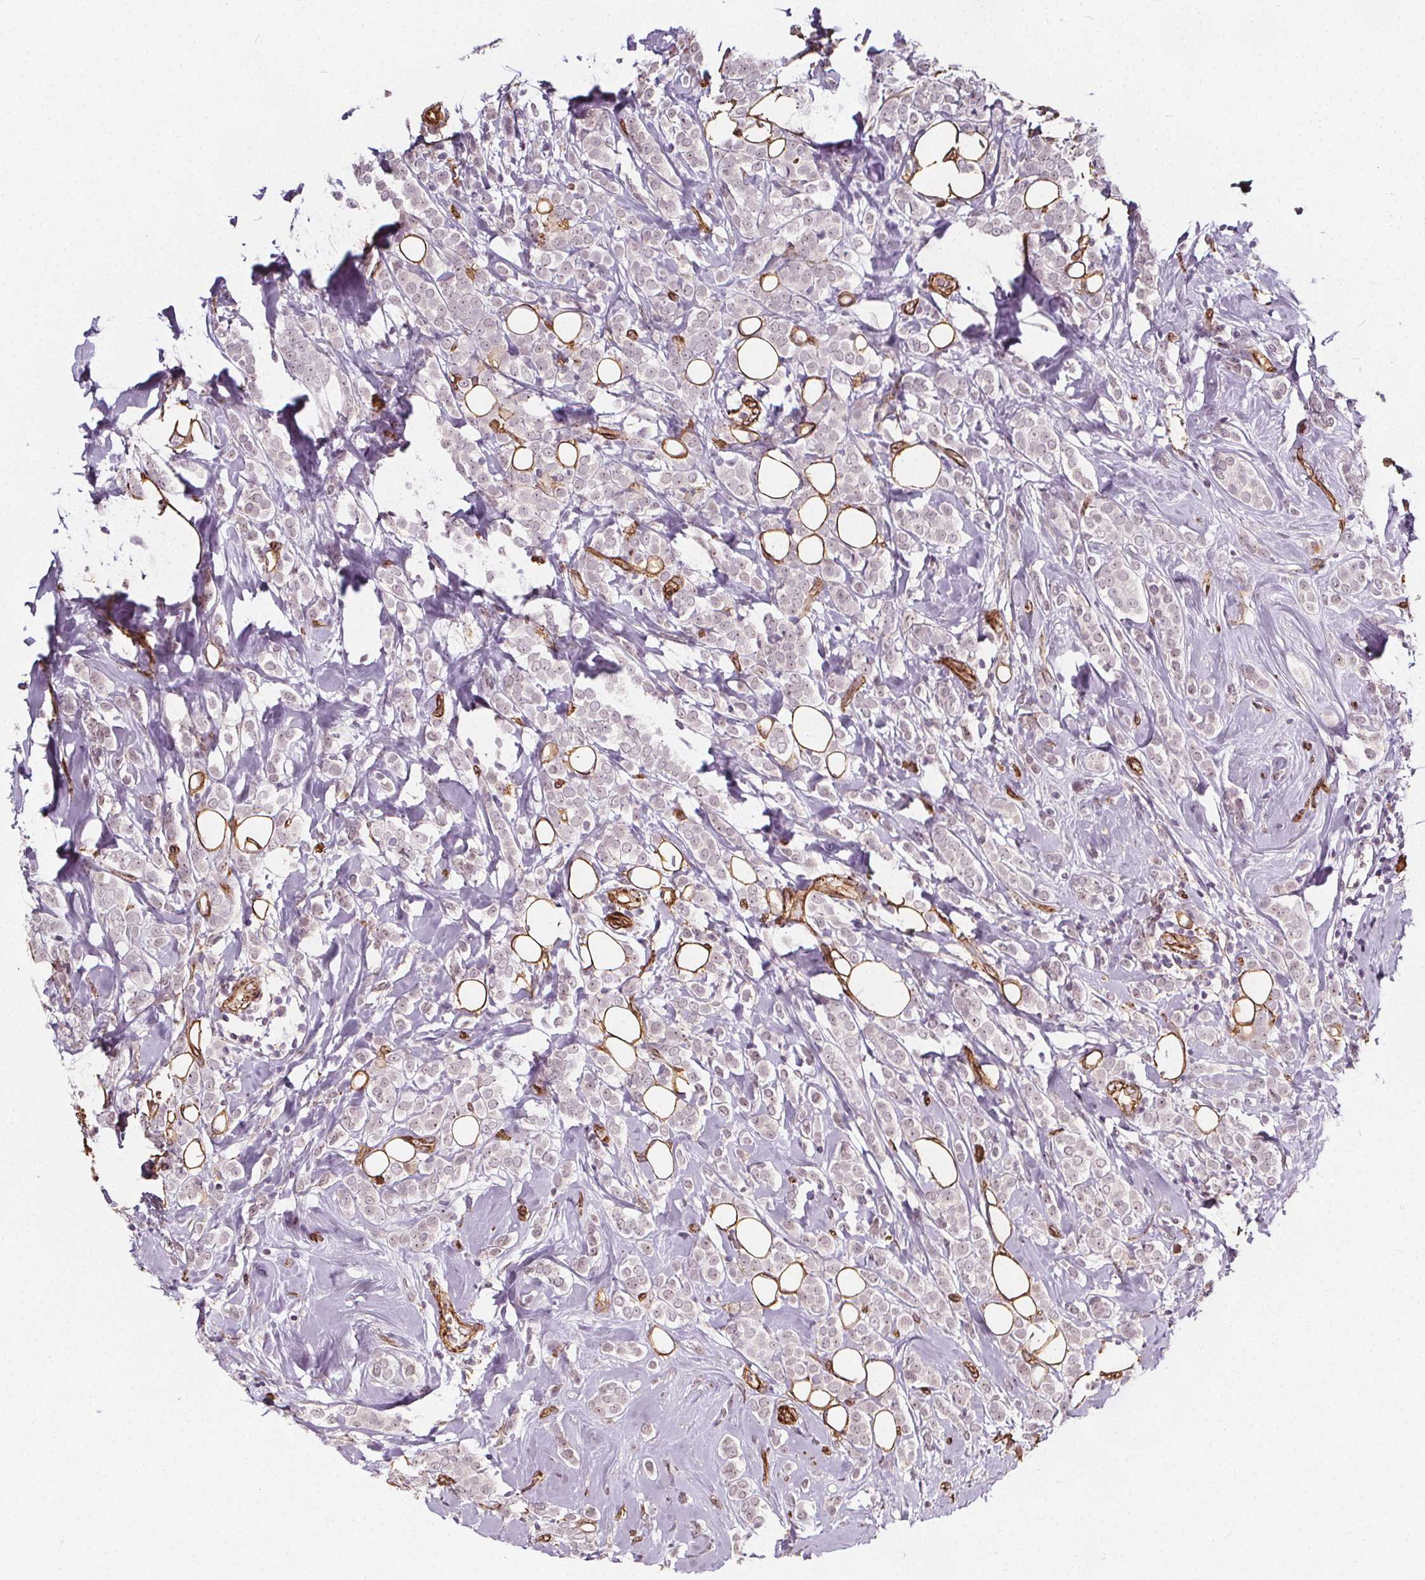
{"staining": {"intensity": "negative", "quantity": "none", "location": "none"}, "tissue": "breast cancer", "cell_type": "Tumor cells", "image_type": "cancer", "snomed": [{"axis": "morphology", "description": "Lobular carcinoma"}, {"axis": "topography", "description": "Breast"}], "caption": "This micrograph is of breast cancer (lobular carcinoma) stained with immunohistochemistry (IHC) to label a protein in brown with the nuclei are counter-stained blue. There is no expression in tumor cells.", "gene": "HAS1", "patient": {"sex": "female", "age": 49}}